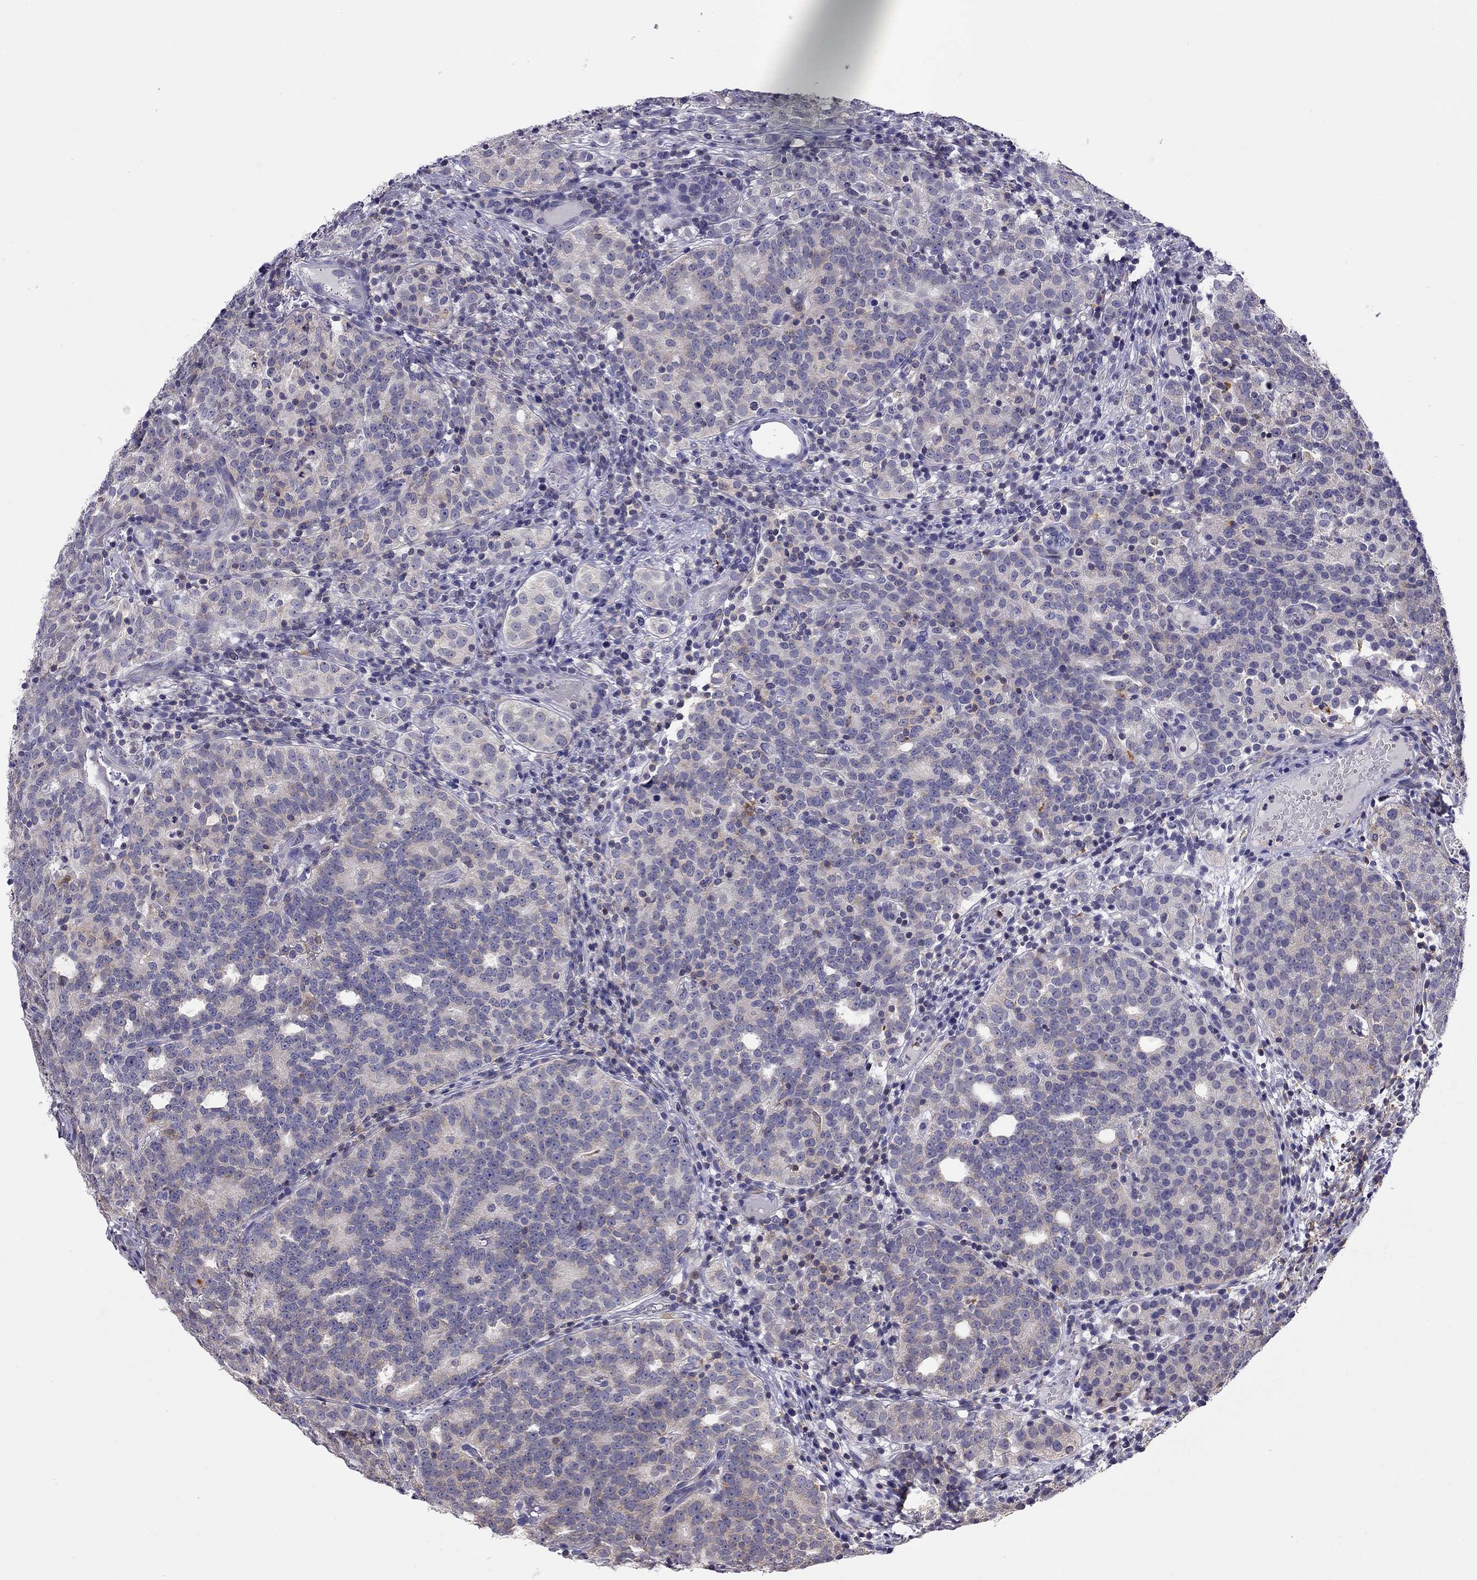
{"staining": {"intensity": "negative", "quantity": "none", "location": "none"}, "tissue": "prostate cancer", "cell_type": "Tumor cells", "image_type": "cancer", "snomed": [{"axis": "morphology", "description": "Adenocarcinoma, High grade"}, {"axis": "topography", "description": "Prostate"}], "caption": "A micrograph of prostate cancer stained for a protein reveals no brown staining in tumor cells.", "gene": "CITED1", "patient": {"sex": "male", "age": 53}}